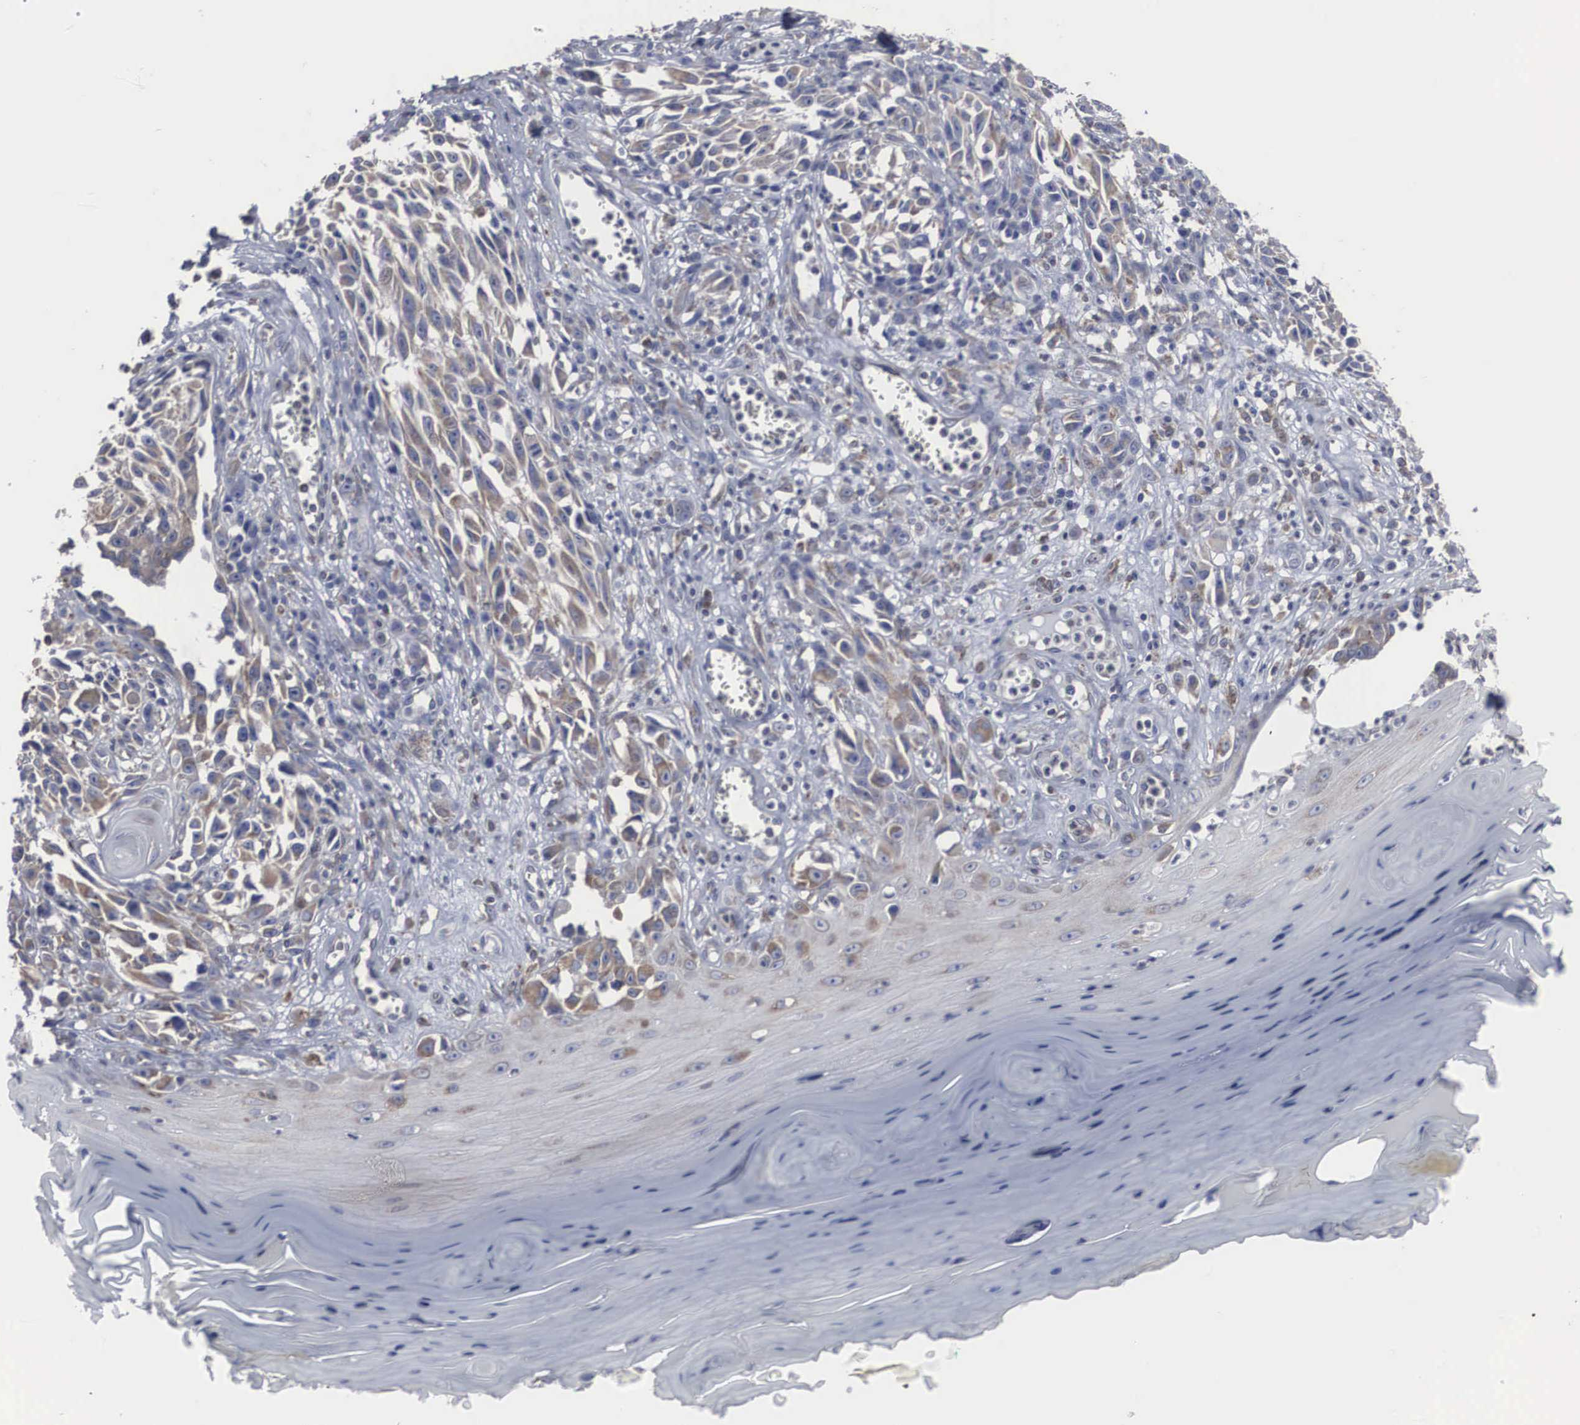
{"staining": {"intensity": "moderate", "quantity": ">75%", "location": "cytoplasmic/membranous"}, "tissue": "melanoma", "cell_type": "Tumor cells", "image_type": "cancer", "snomed": [{"axis": "morphology", "description": "Malignant melanoma, NOS"}, {"axis": "topography", "description": "Skin"}], "caption": "Approximately >75% of tumor cells in melanoma show moderate cytoplasmic/membranous protein positivity as visualized by brown immunohistochemical staining.", "gene": "MIA2", "patient": {"sex": "female", "age": 82}}